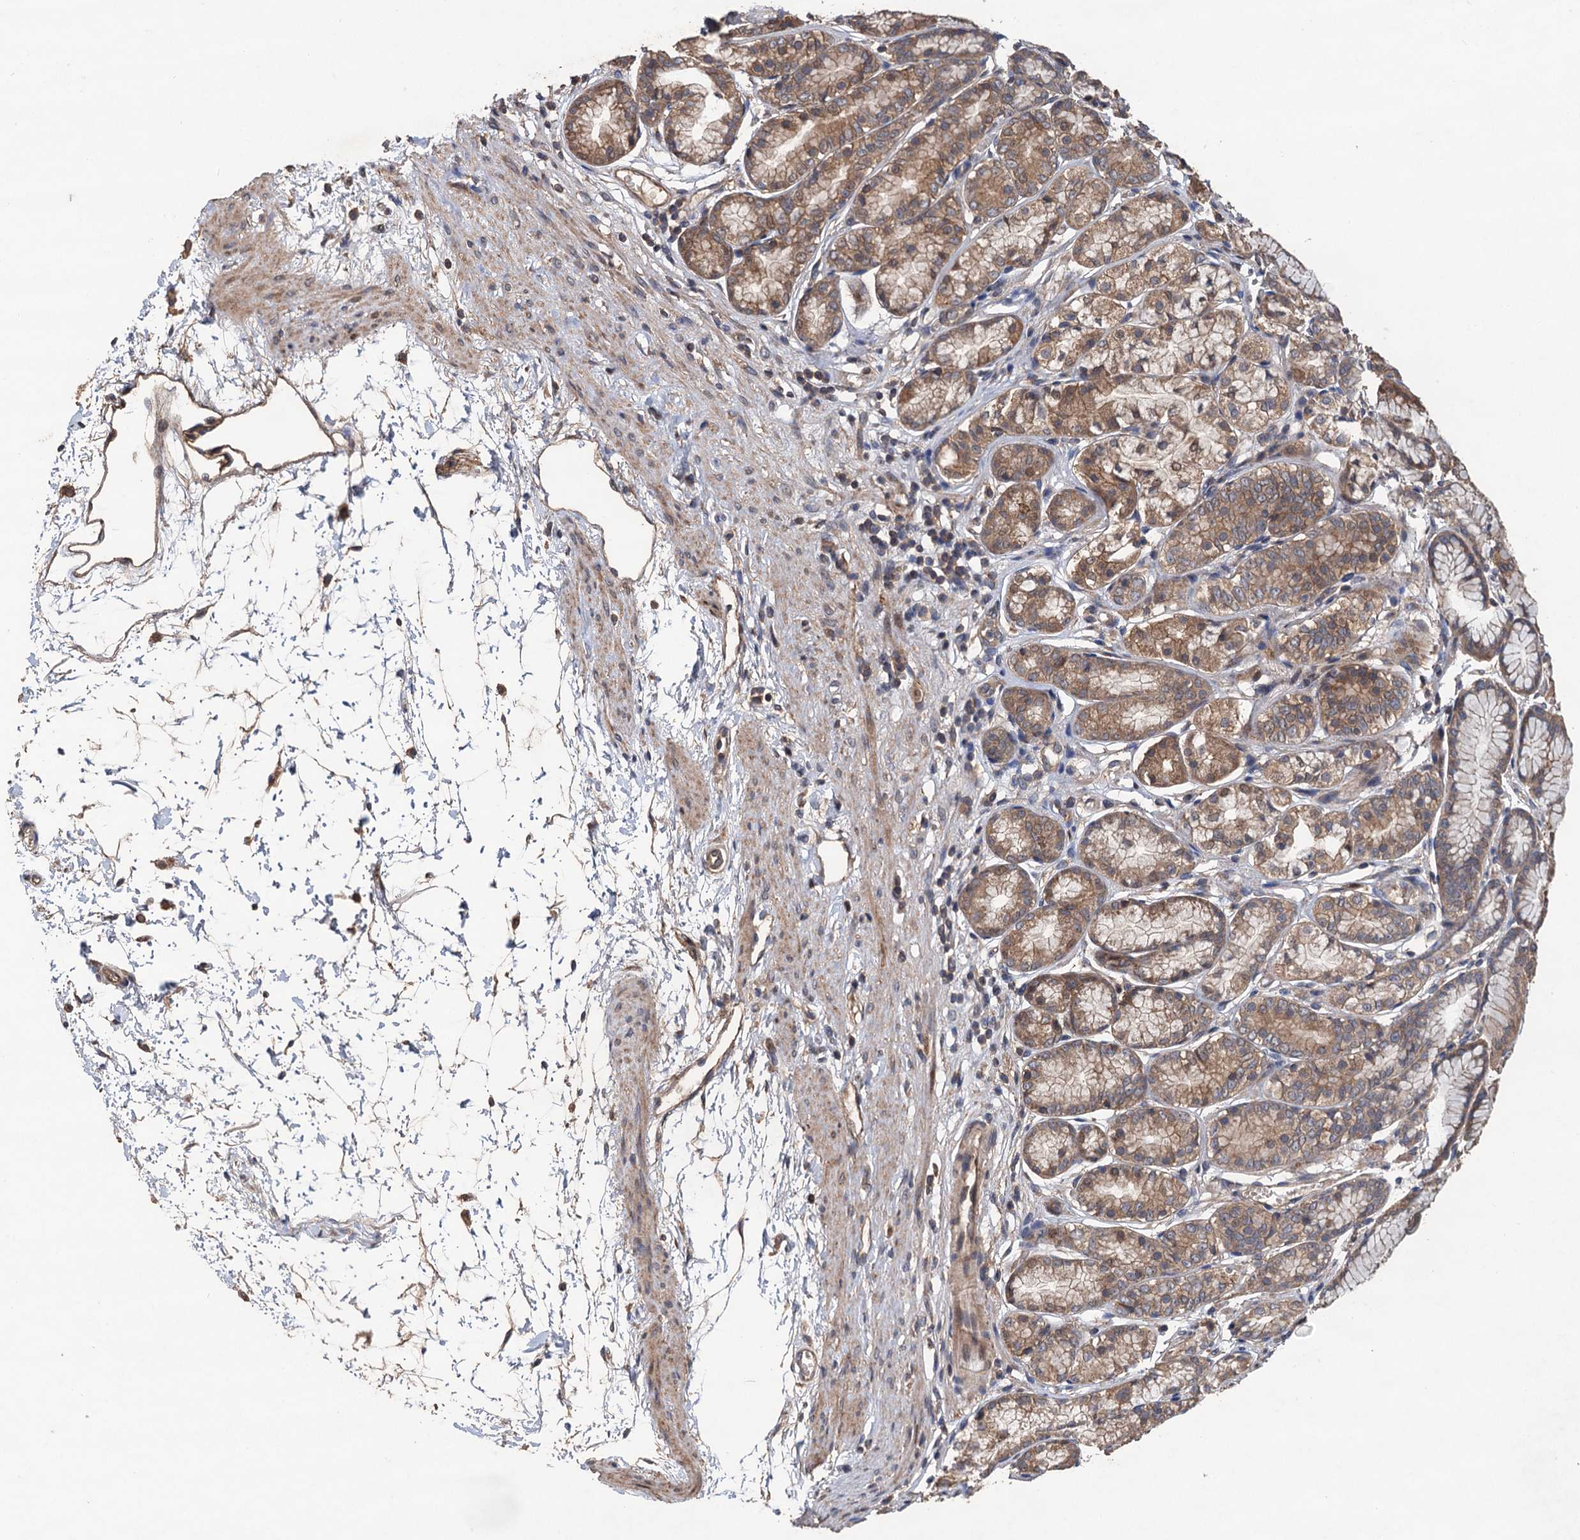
{"staining": {"intensity": "moderate", "quantity": ">75%", "location": "cytoplasmic/membranous,nuclear"}, "tissue": "stomach", "cell_type": "Glandular cells", "image_type": "normal", "snomed": [{"axis": "morphology", "description": "Normal tissue, NOS"}, {"axis": "morphology", "description": "Adenocarcinoma, NOS"}, {"axis": "morphology", "description": "Adenocarcinoma, High grade"}, {"axis": "topography", "description": "Stomach, upper"}, {"axis": "topography", "description": "Stomach"}], "caption": "Protein staining of unremarkable stomach shows moderate cytoplasmic/membranous,nuclear expression in approximately >75% of glandular cells.", "gene": "TMEM39B", "patient": {"sex": "female", "age": 65}}